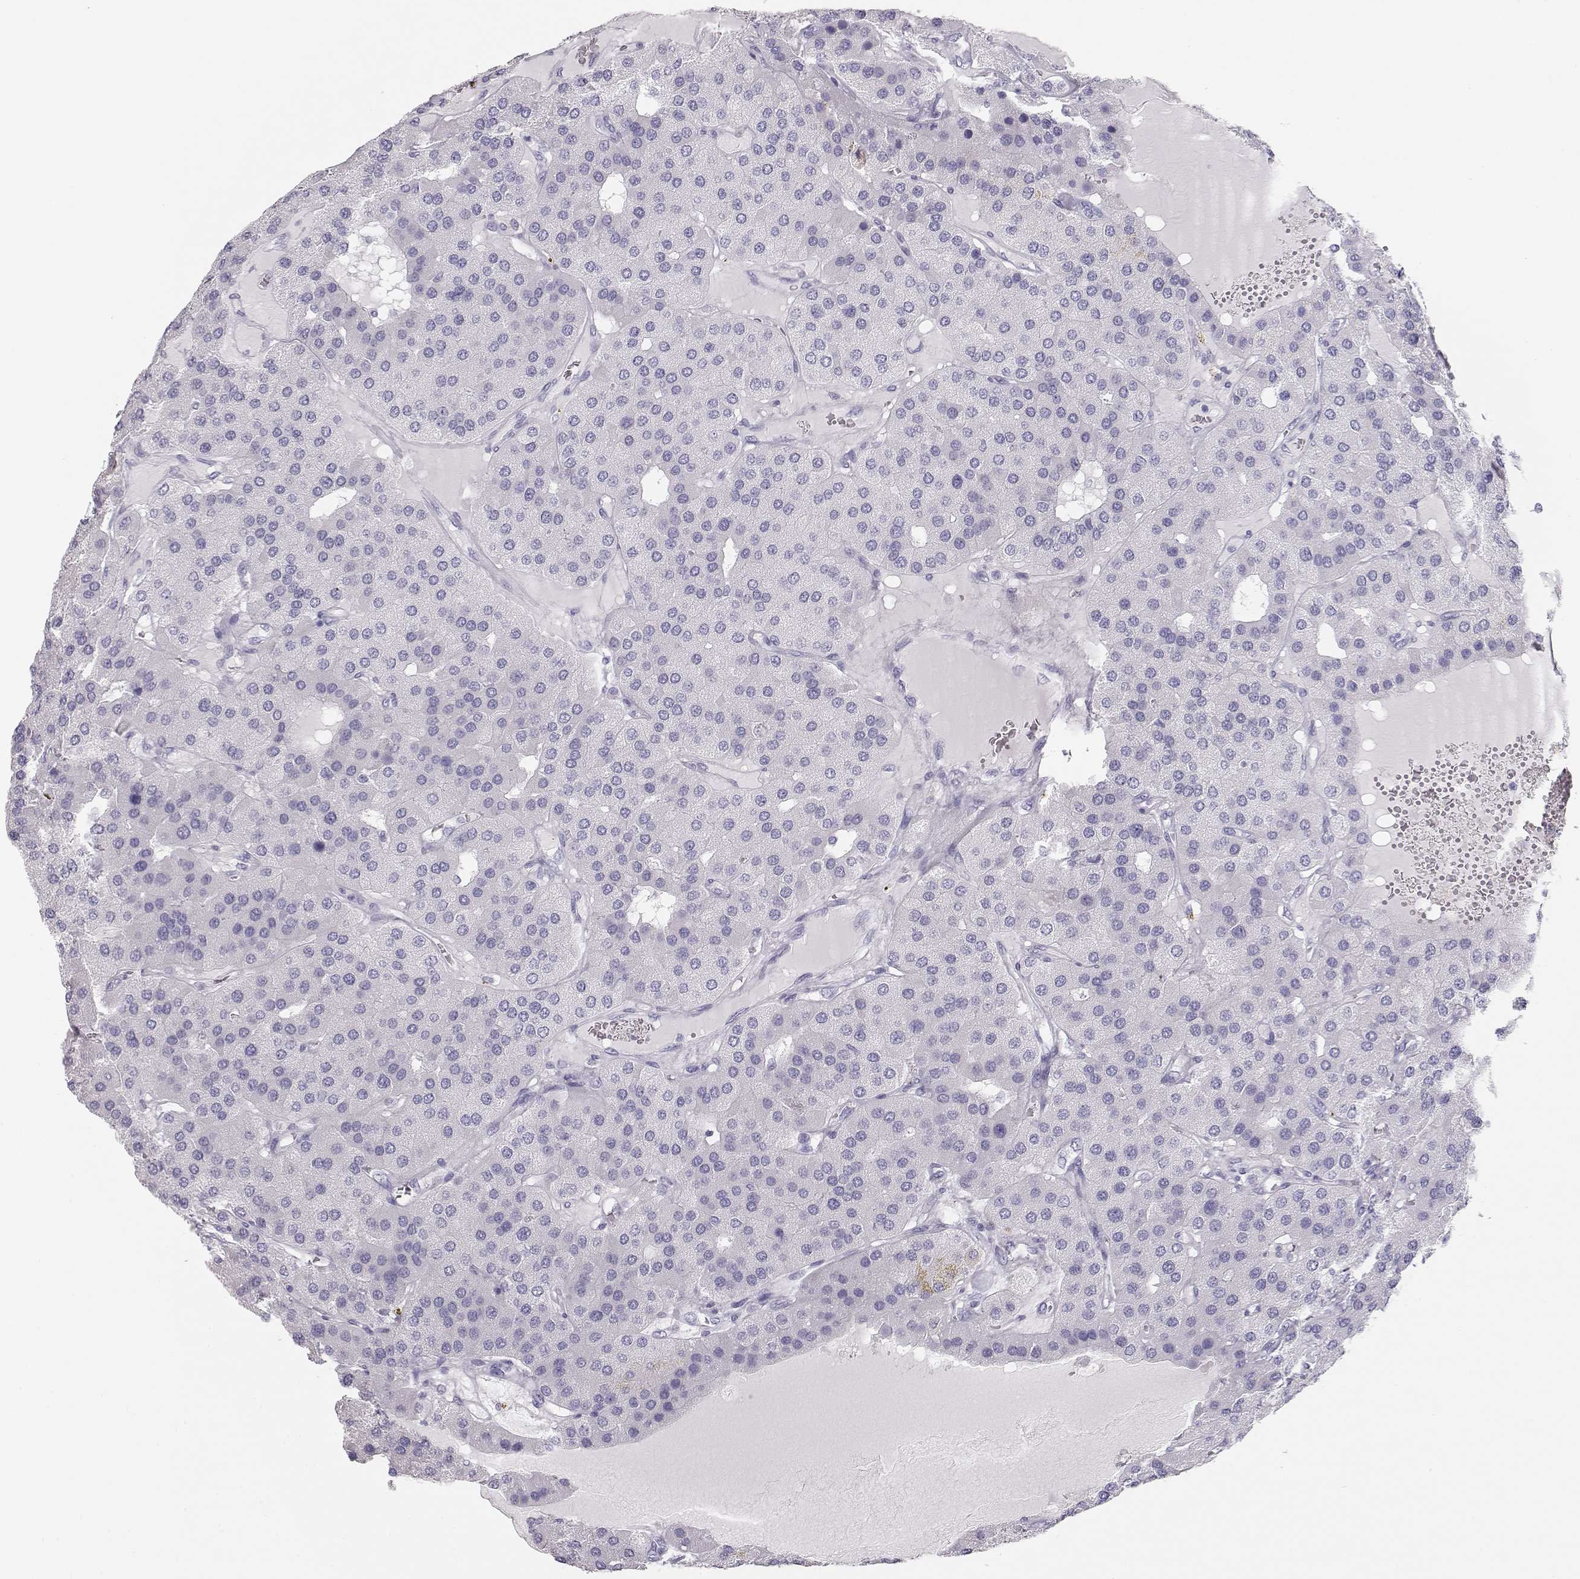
{"staining": {"intensity": "negative", "quantity": "none", "location": "none"}, "tissue": "parathyroid gland", "cell_type": "Glandular cells", "image_type": "normal", "snomed": [{"axis": "morphology", "description": "Normal tissue, NOS"}, {"axis": "morphology", "description": "Adenoma, NOS"}, {"axis": "topography", "description": "Parathyroid gland"}], "caption": "Immunohistochemistry of benign human parathyroid gland reveals no positivity in glandular cells. Nuclei are stained in blue.", "gene": "TKTL1", "patient": {"sex": "female", "age": 86}}